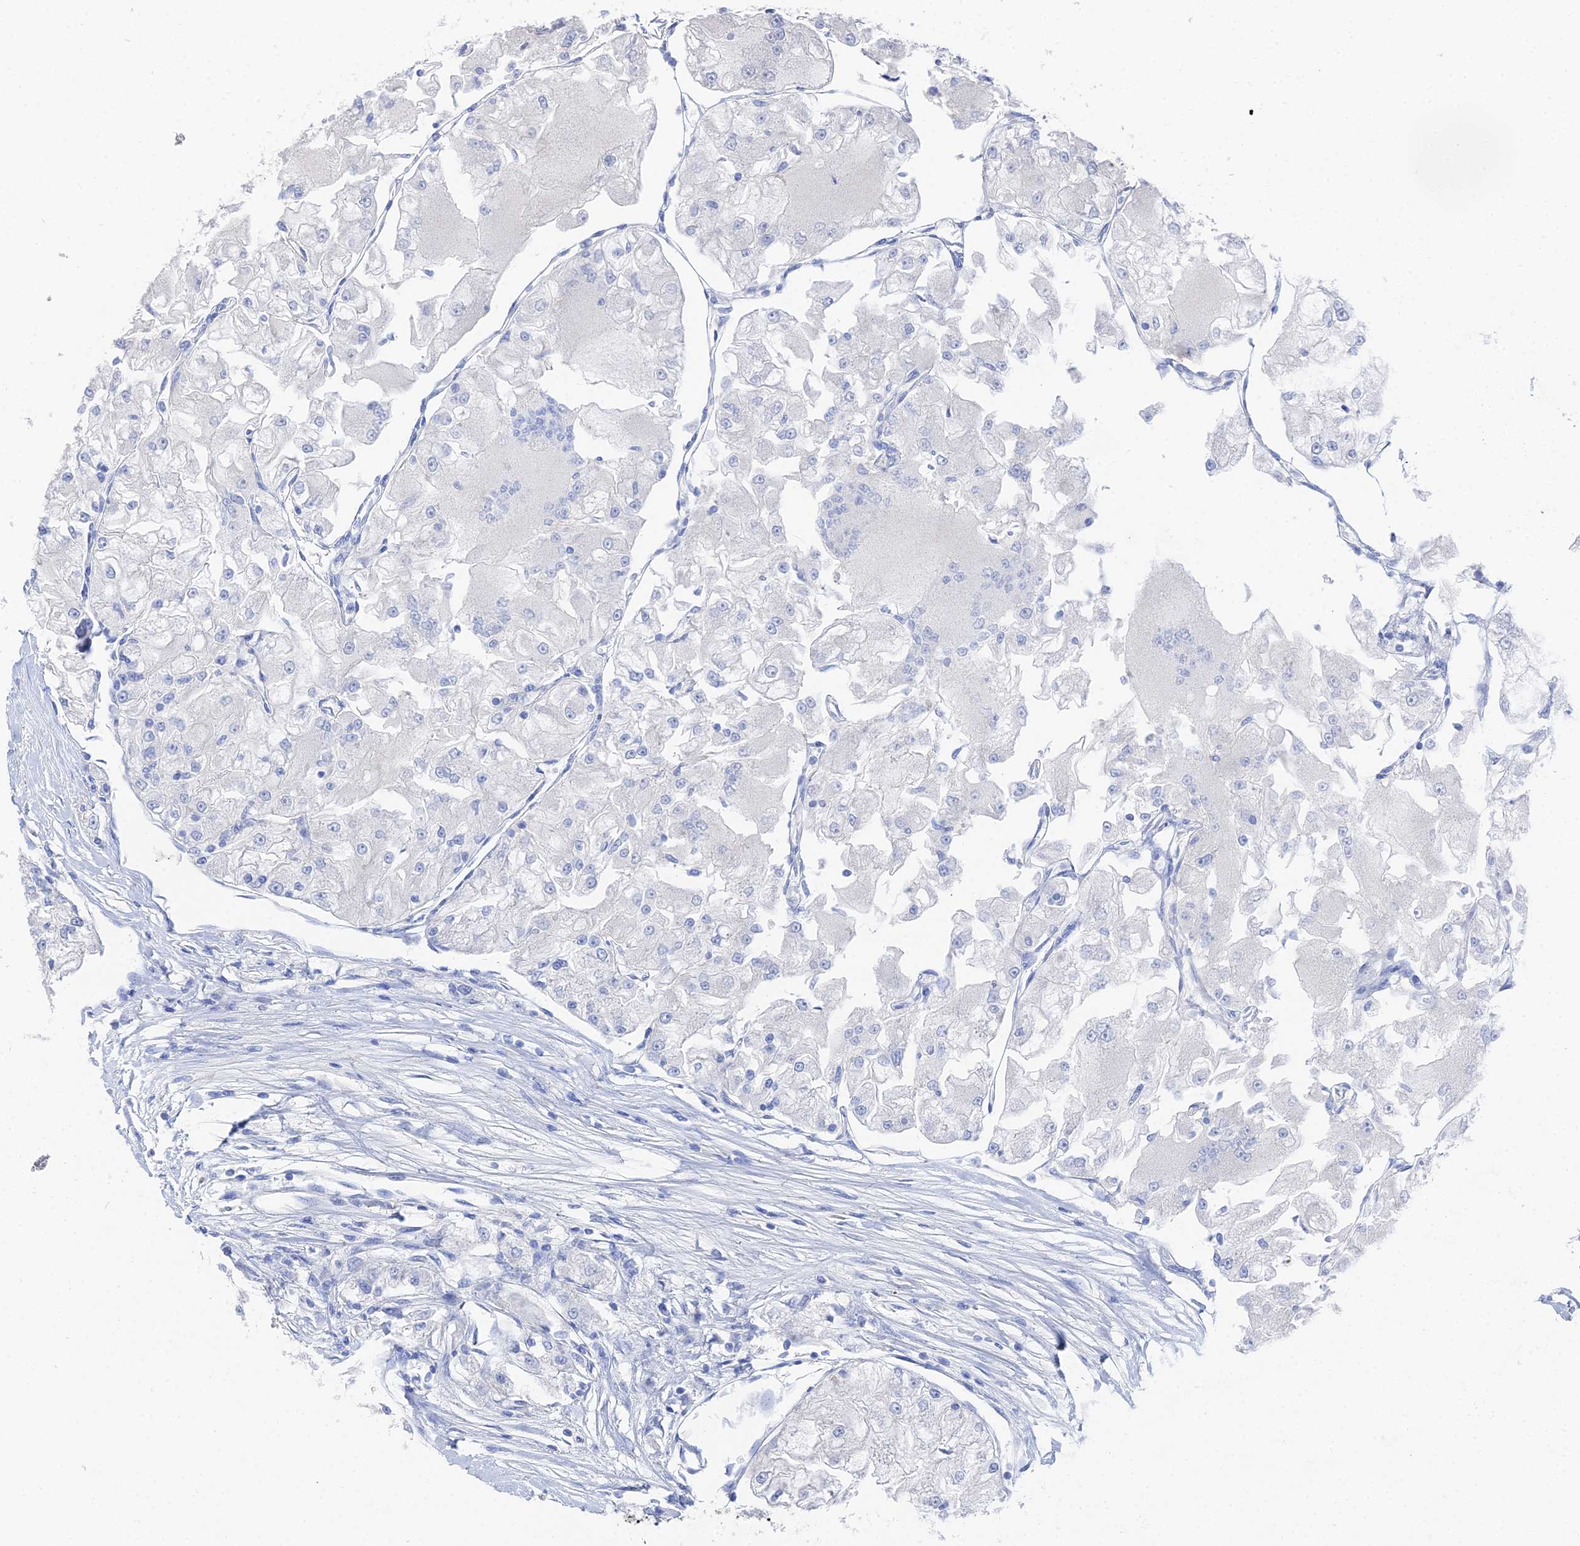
{"staining": {"intensity": "negative", "quantity": "none", "location": "none"}, "tissue": "renal cancer", "cell_type": "Tumor cells", "image_type": "cancer", "snomed": [{"axis": "morphology", "description": "Adenocarcinoma, NOS"}, {"axis": "topography", "description": "Kidney"}], "caption": "This is a micrograph of IHC staining of adenocarcinoma (renal), which shows no expression in tumor cells.", "gene": "IFT80", "patient": {"sex": "female", "age": 72}}